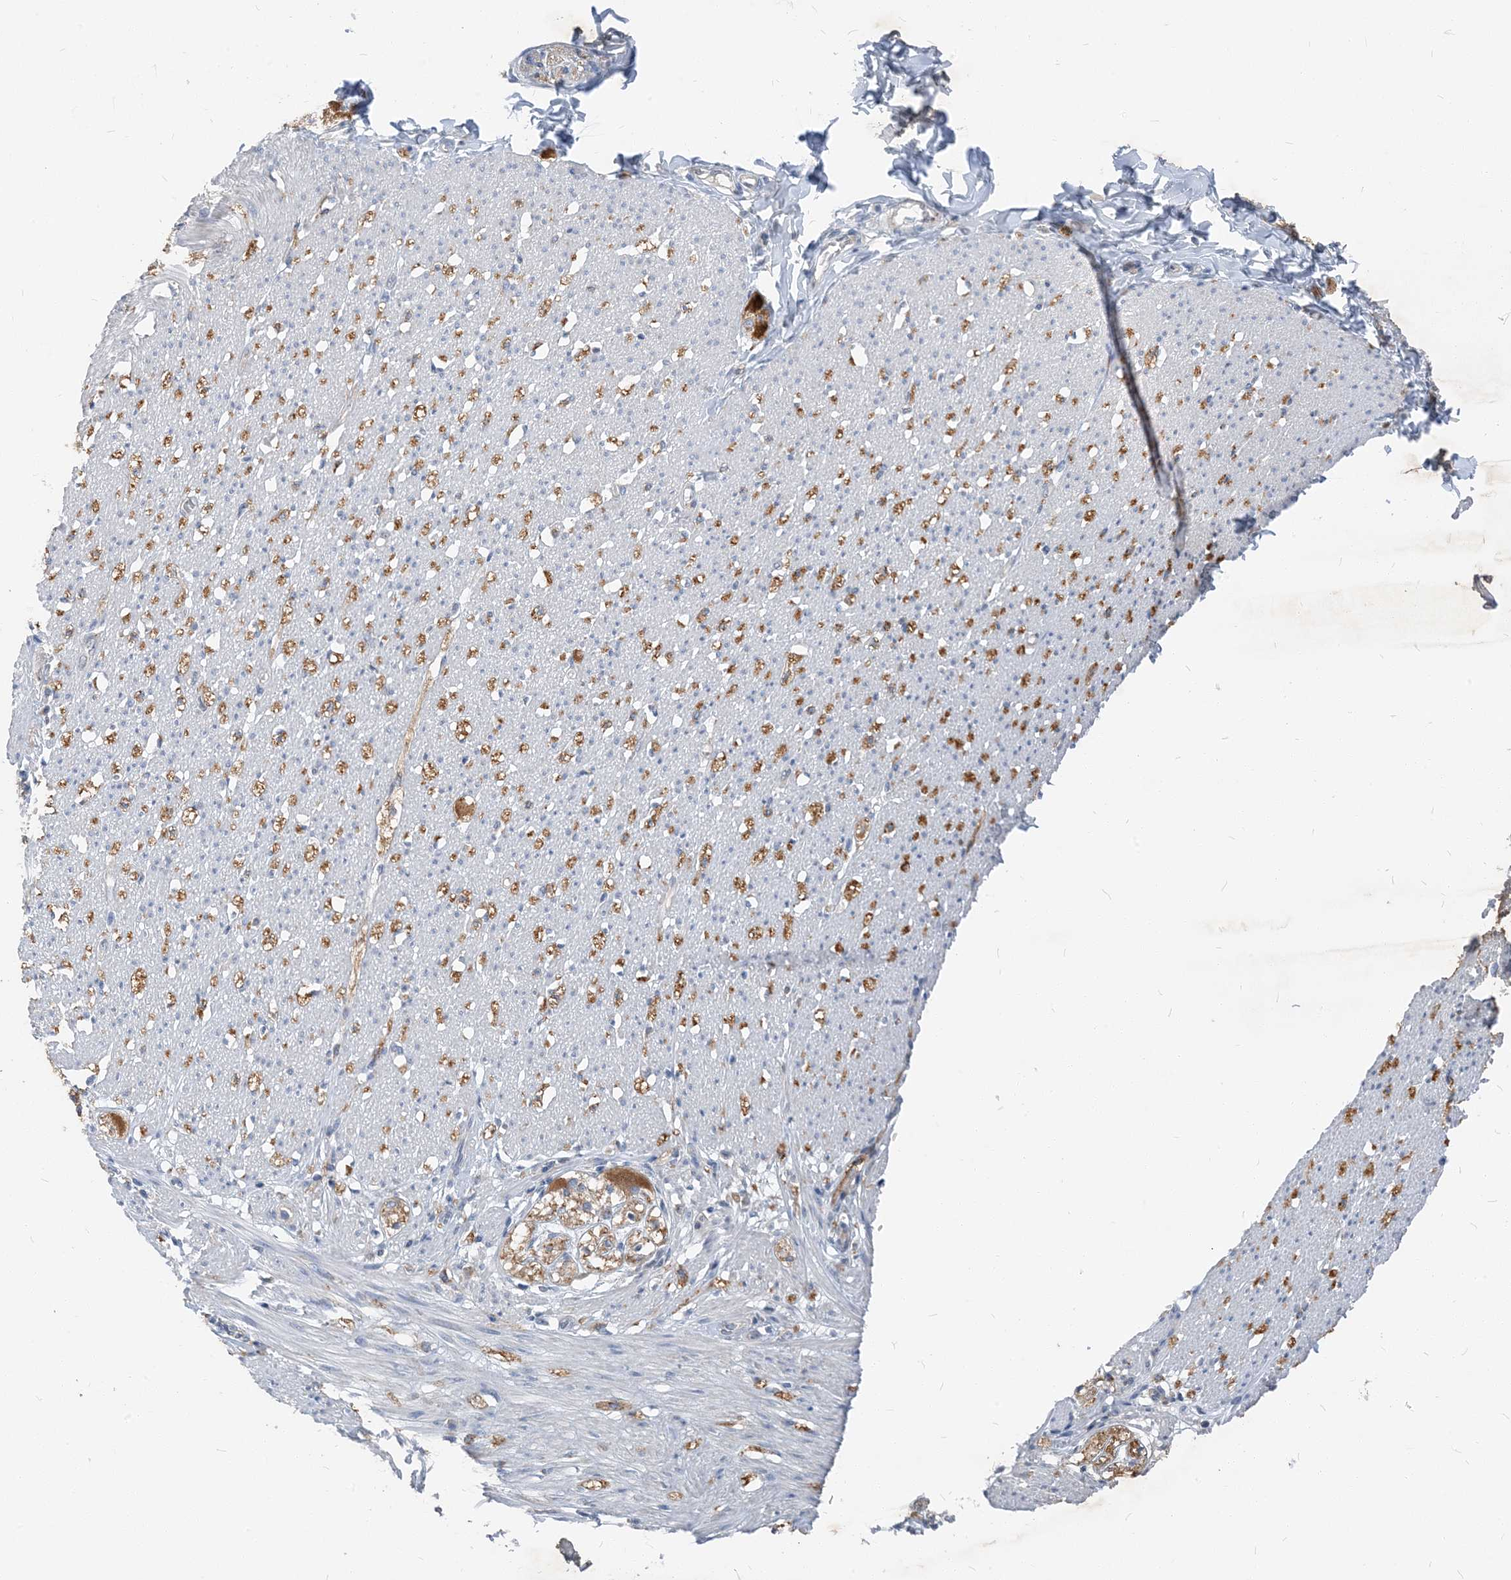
{"staining": {"intensity": "negative", "quantity": "none", "location": "none"}, "tissue": "smooth muscle", "cell_type": "Smooth muscle cells", "image_type": "normal", "snomed": [{"axis": "morphology", "description": "Normal tissue, NOS"}, {"axis": "morphology", "description": "Adenocarcinoma, NOS"}, {"axis": "topography", "description": "Colon"}, {"axis": "topography", "description": "Peripheral nerve tissue"}], "caption": "DAB immunohistochemical staining of benign smooth muscle reveals no significant positivity in smooth muscle cells.", "gene": "NCOA7", "patient": {"sex": "male", "age": 14}}